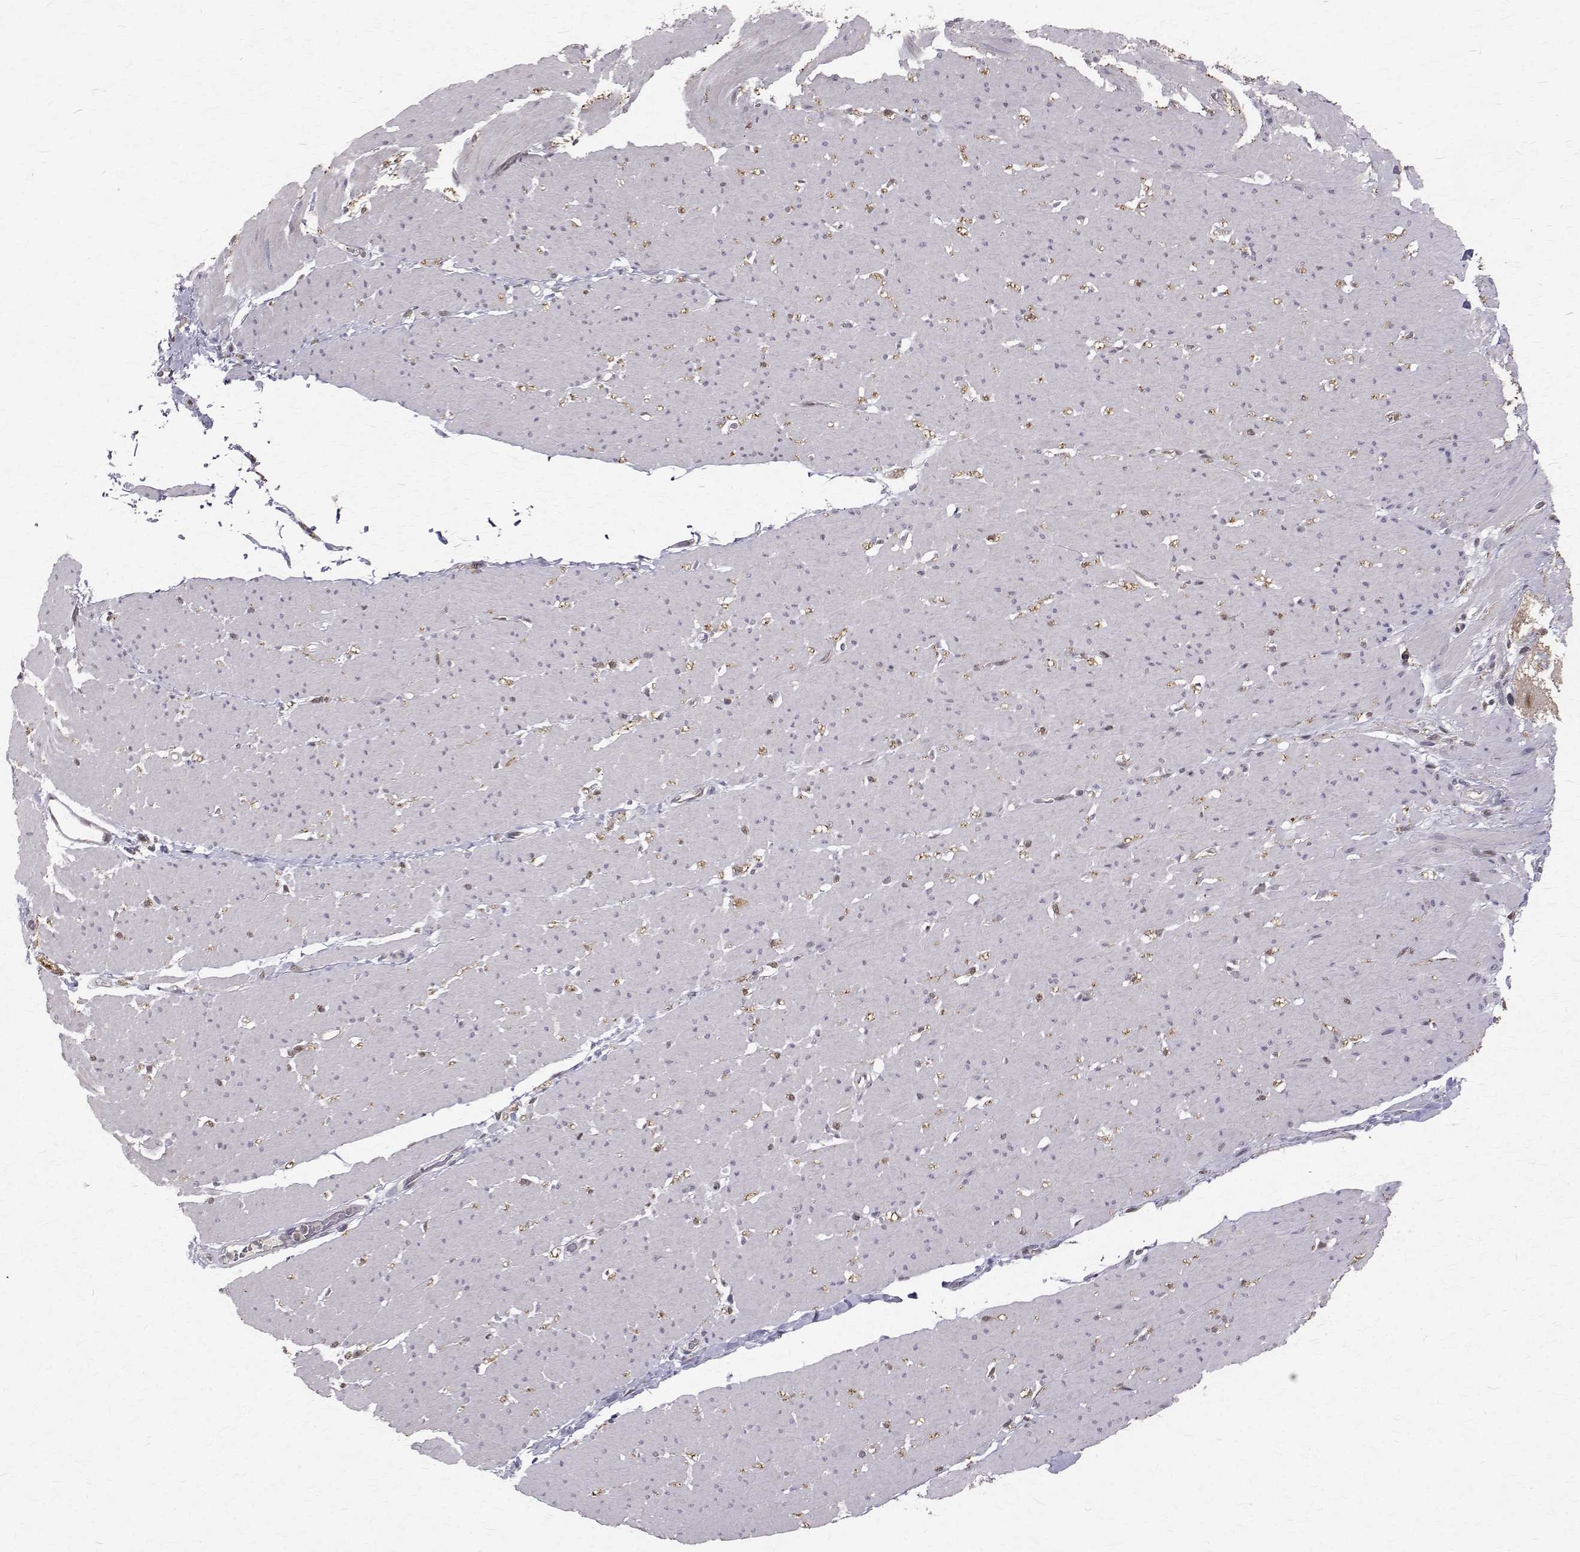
{"staining": {"intensity": "negative", "quantity": "none", "location": "none"}, "tissue": "smooth muscle", "cell_type": "Smooth muscle cells", "image_type": "normal", "snomed": [{"axis": "morphology", "description": "Normal tissue, NOS"}, {"axis": "topography", "description": "Smooth muscle"}, {"axis": "topography", "description": "Rectum"}], "caption": "The IHC image has no significant expression in smooth muscle cells of smooth muscle. (Brightfield microscopy of DAB (3,3'-diaminobenzidine) immunohistochemistry (IHC) at high magnification).", "gene": "NIF3L1", "patient": {"sex": "male", "age": 53}}